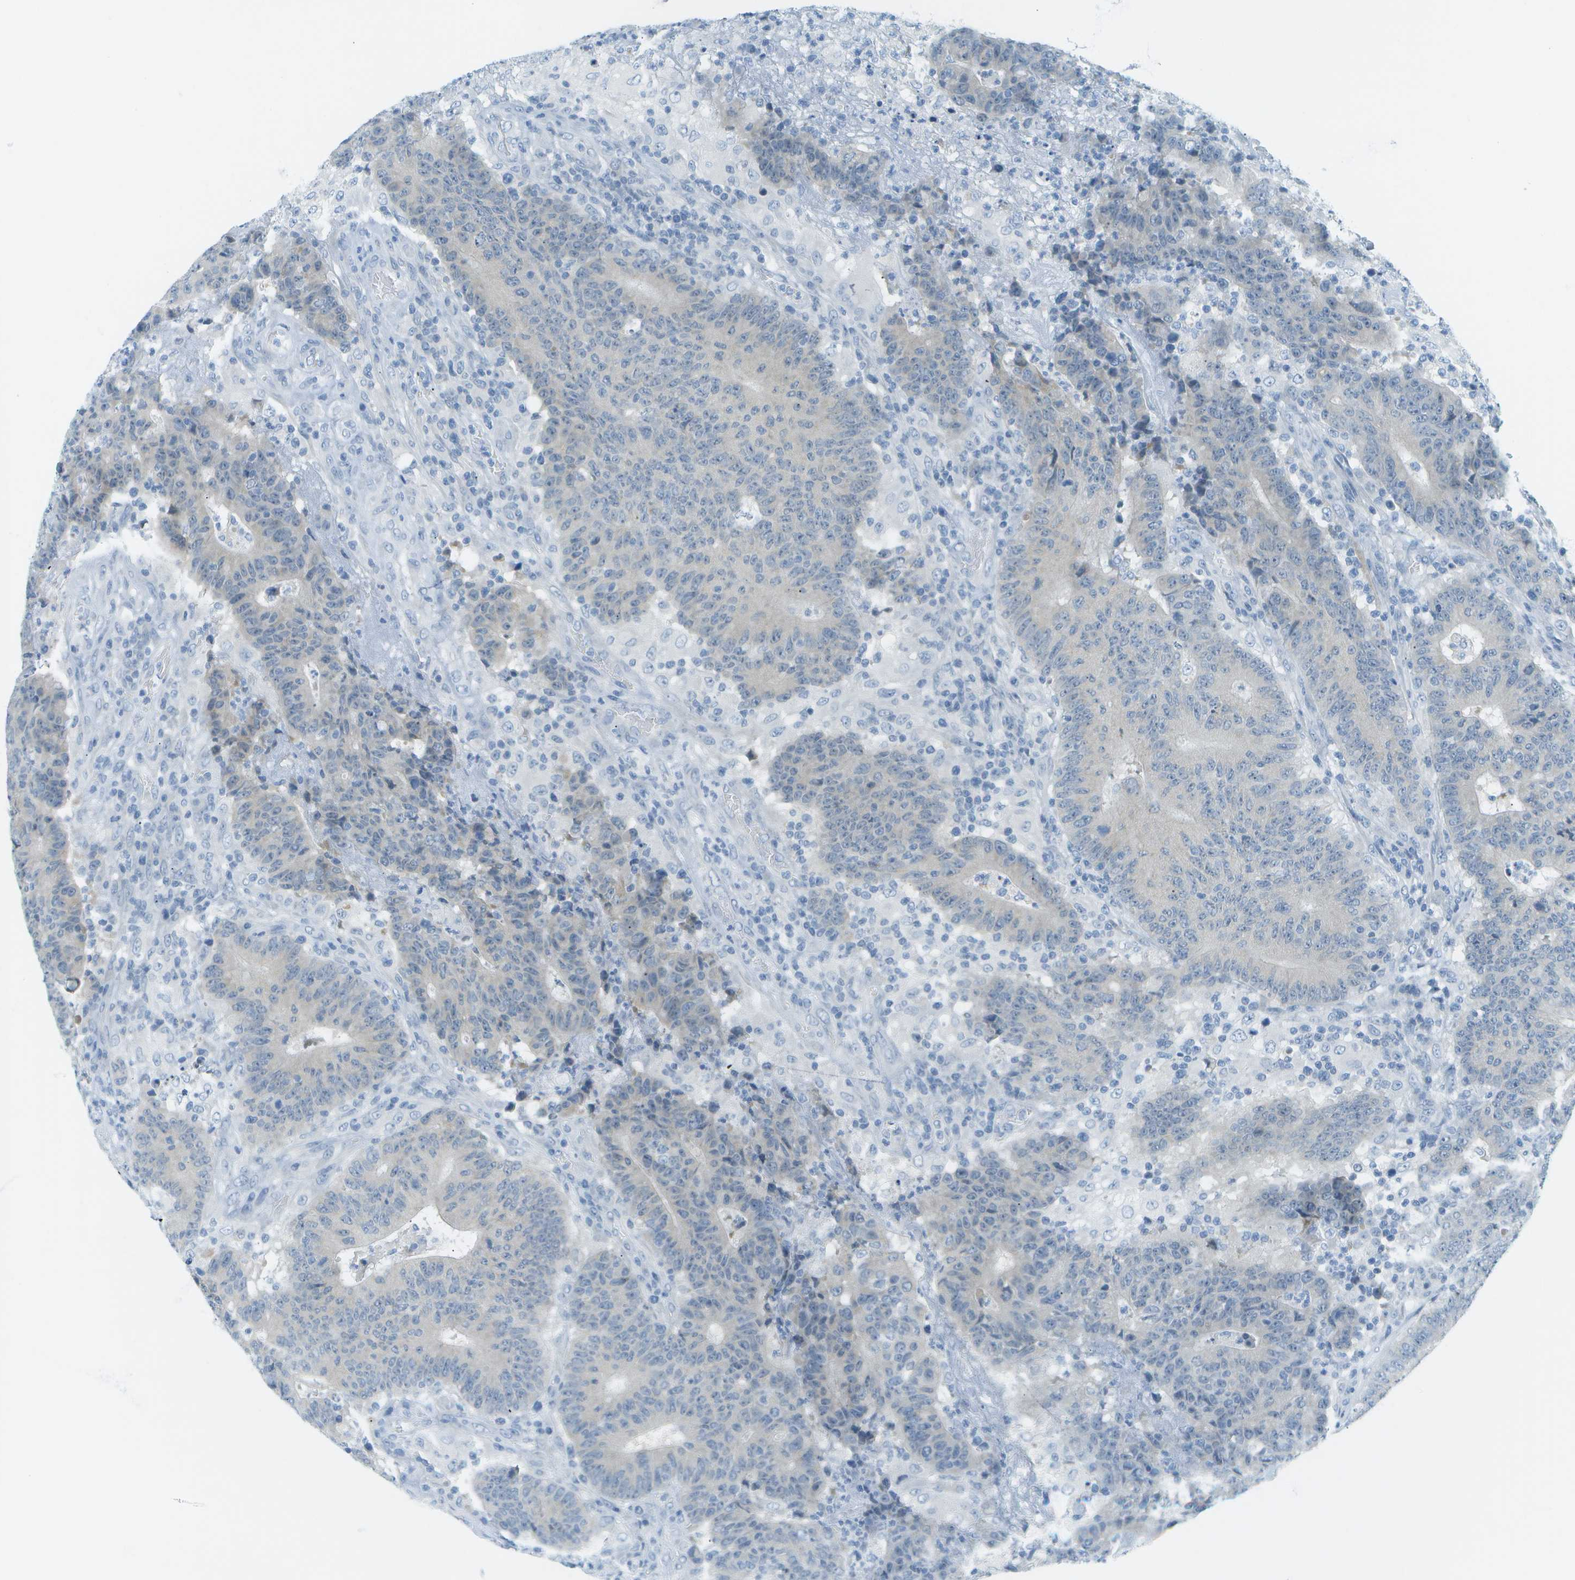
{"staining": {"intensity": "negative", "quantity": "none", "location": "none"}, "tissue": "colorectal cancer", "cell_type": "Tumor cells", "image_type": "cancer", "snomed": [{"axis": "morphology", "description": "Normal tissue, NOS"}, {"axis": "morphology", "description": "Adenocarcinoma, NOS"}, {"axis": "topography", "description": "Colon"}], "caption": "The image exhibits no staining of tumor cells in colorectal cancer (adenocarcinoma).", "gene": "SMYD5", "patient": {"sex": "female", "age": 75}}